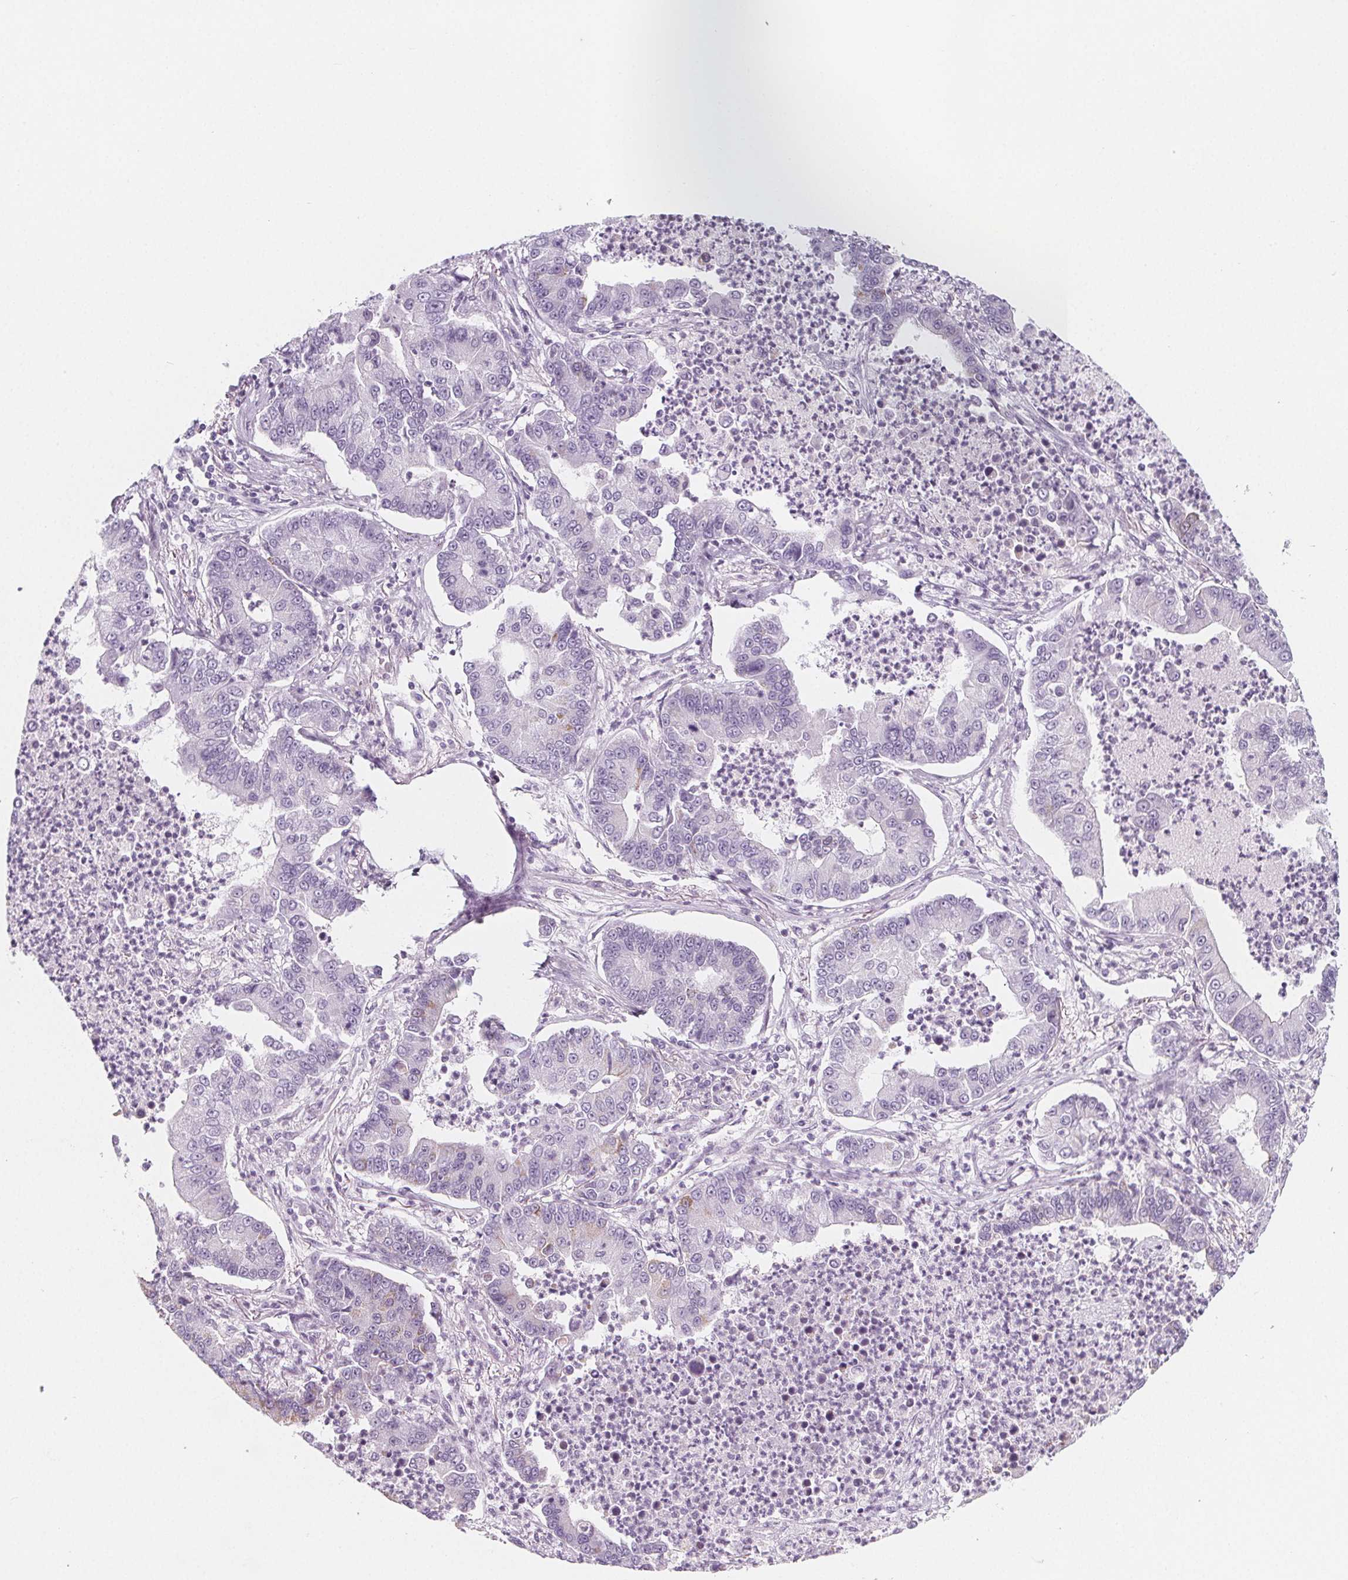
{"staining": {"intensity": "negative", "quantity": "none", "location": "none"}, "tissue": "lung cancer", "cell_type": "Tumor cells", "image_type": "cancer", "snomed": [{"axis": "morphology", "description": "Adenocarcinoma, NOS"}, {"axis": "topography", "description": "Lung"}], "caption": "There is no significant positivity in tumor cells of lung adenocarcinoma.", "gene": "IL17C", "patient": {"sex": "female", "age": 57}}